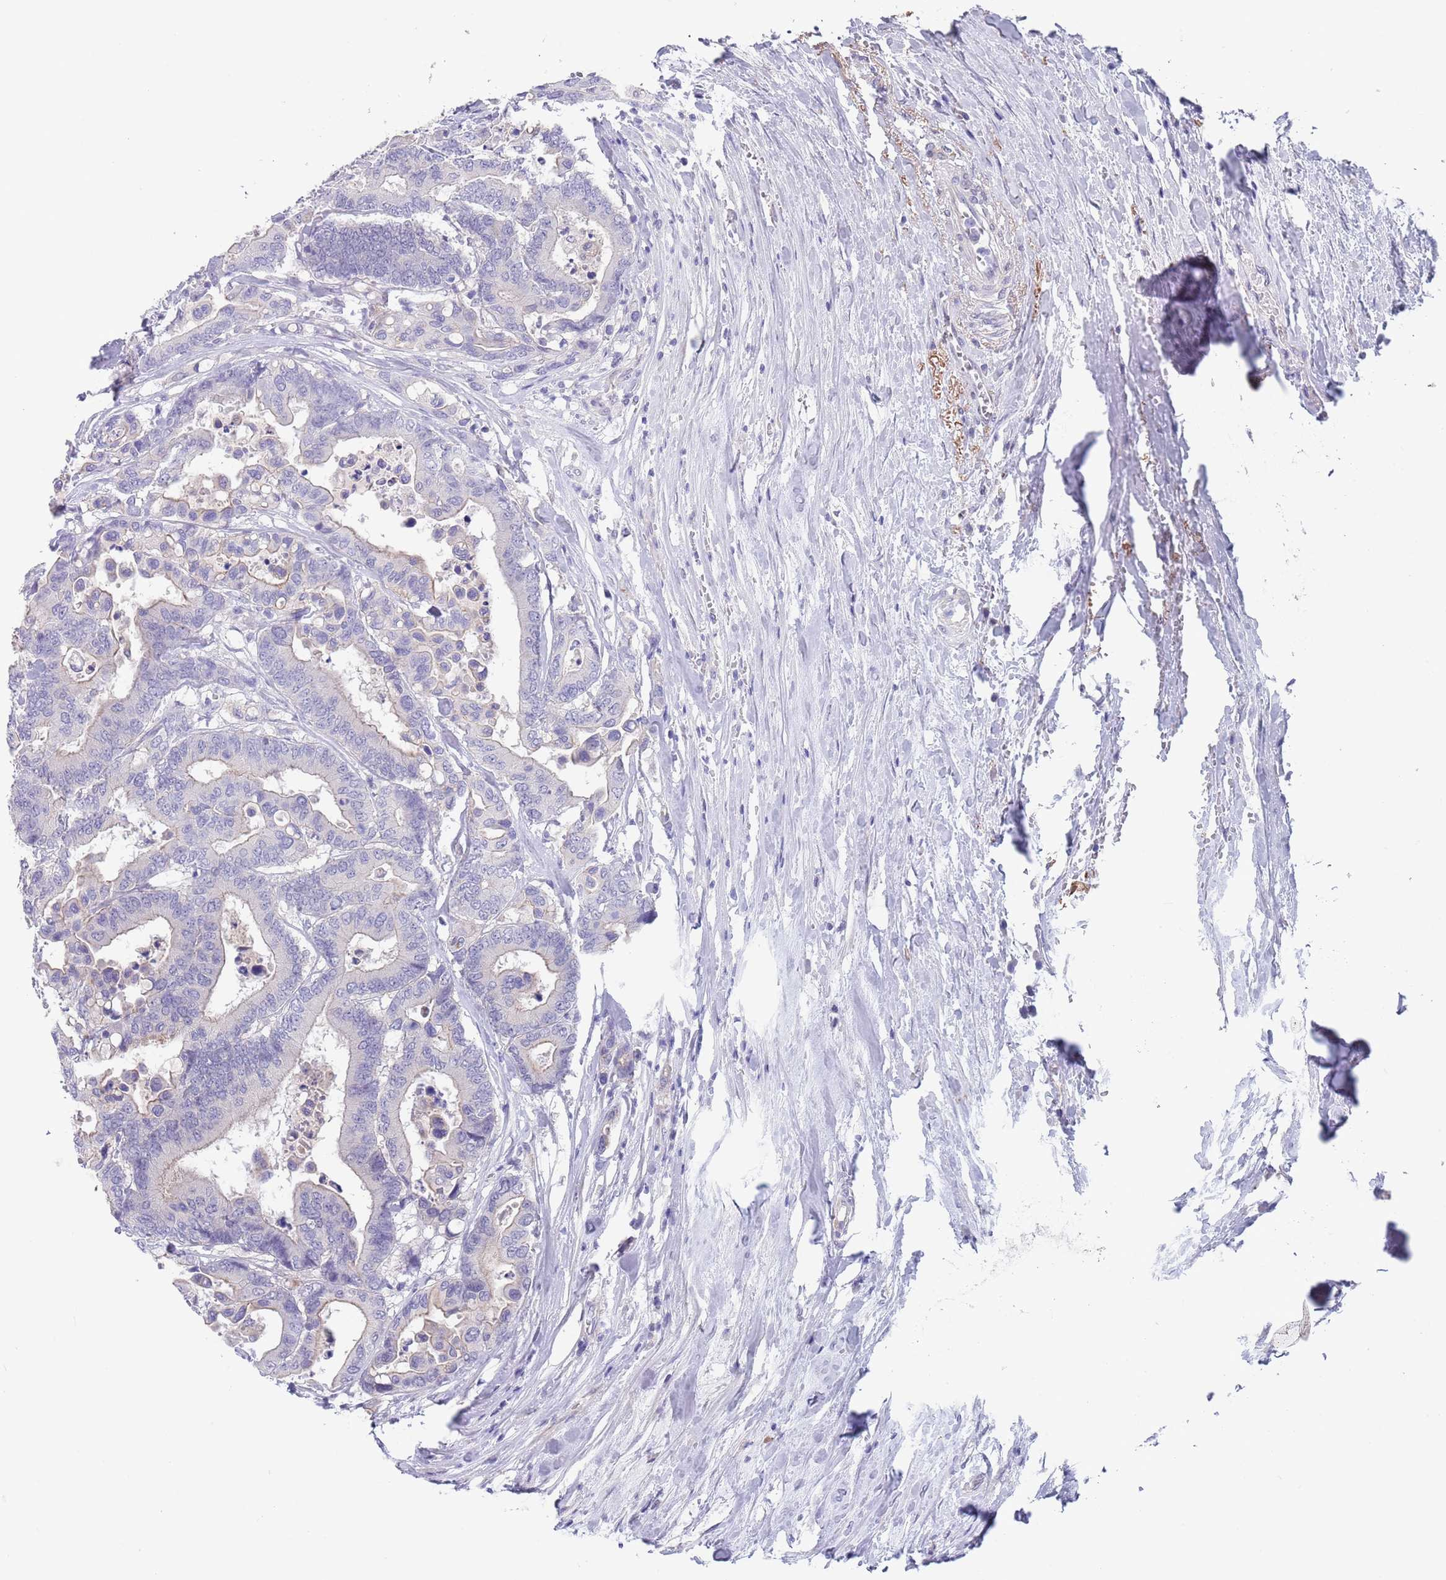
{"staining": {"intensity": "negative", "quantity": "none", "location": "none"}, "tissue": "colorectal cancer", "cell_type": "Tumor cells", "image_type": "cancer", "snomed": [{"axis": "morphology", "description": "Normal tissue, NOS"}, {"axis": "morphology", "description": "Adenocarcinoma, NOS"}, {"axis": "topography", "description": "Colon"}], "caption": "The immunohistochemistry (IHC) image has no significant positivity in tumor cells of colorectal cancer tissue. (Stains: DAB (3,3'-diaminobenzidine) immunohistochemistry with hematoxylin counter stain, Microscopy: brightfield microscopy at high magnification).", "gene": "RNF169", "patient": {"sex": "male", "age": 82}}